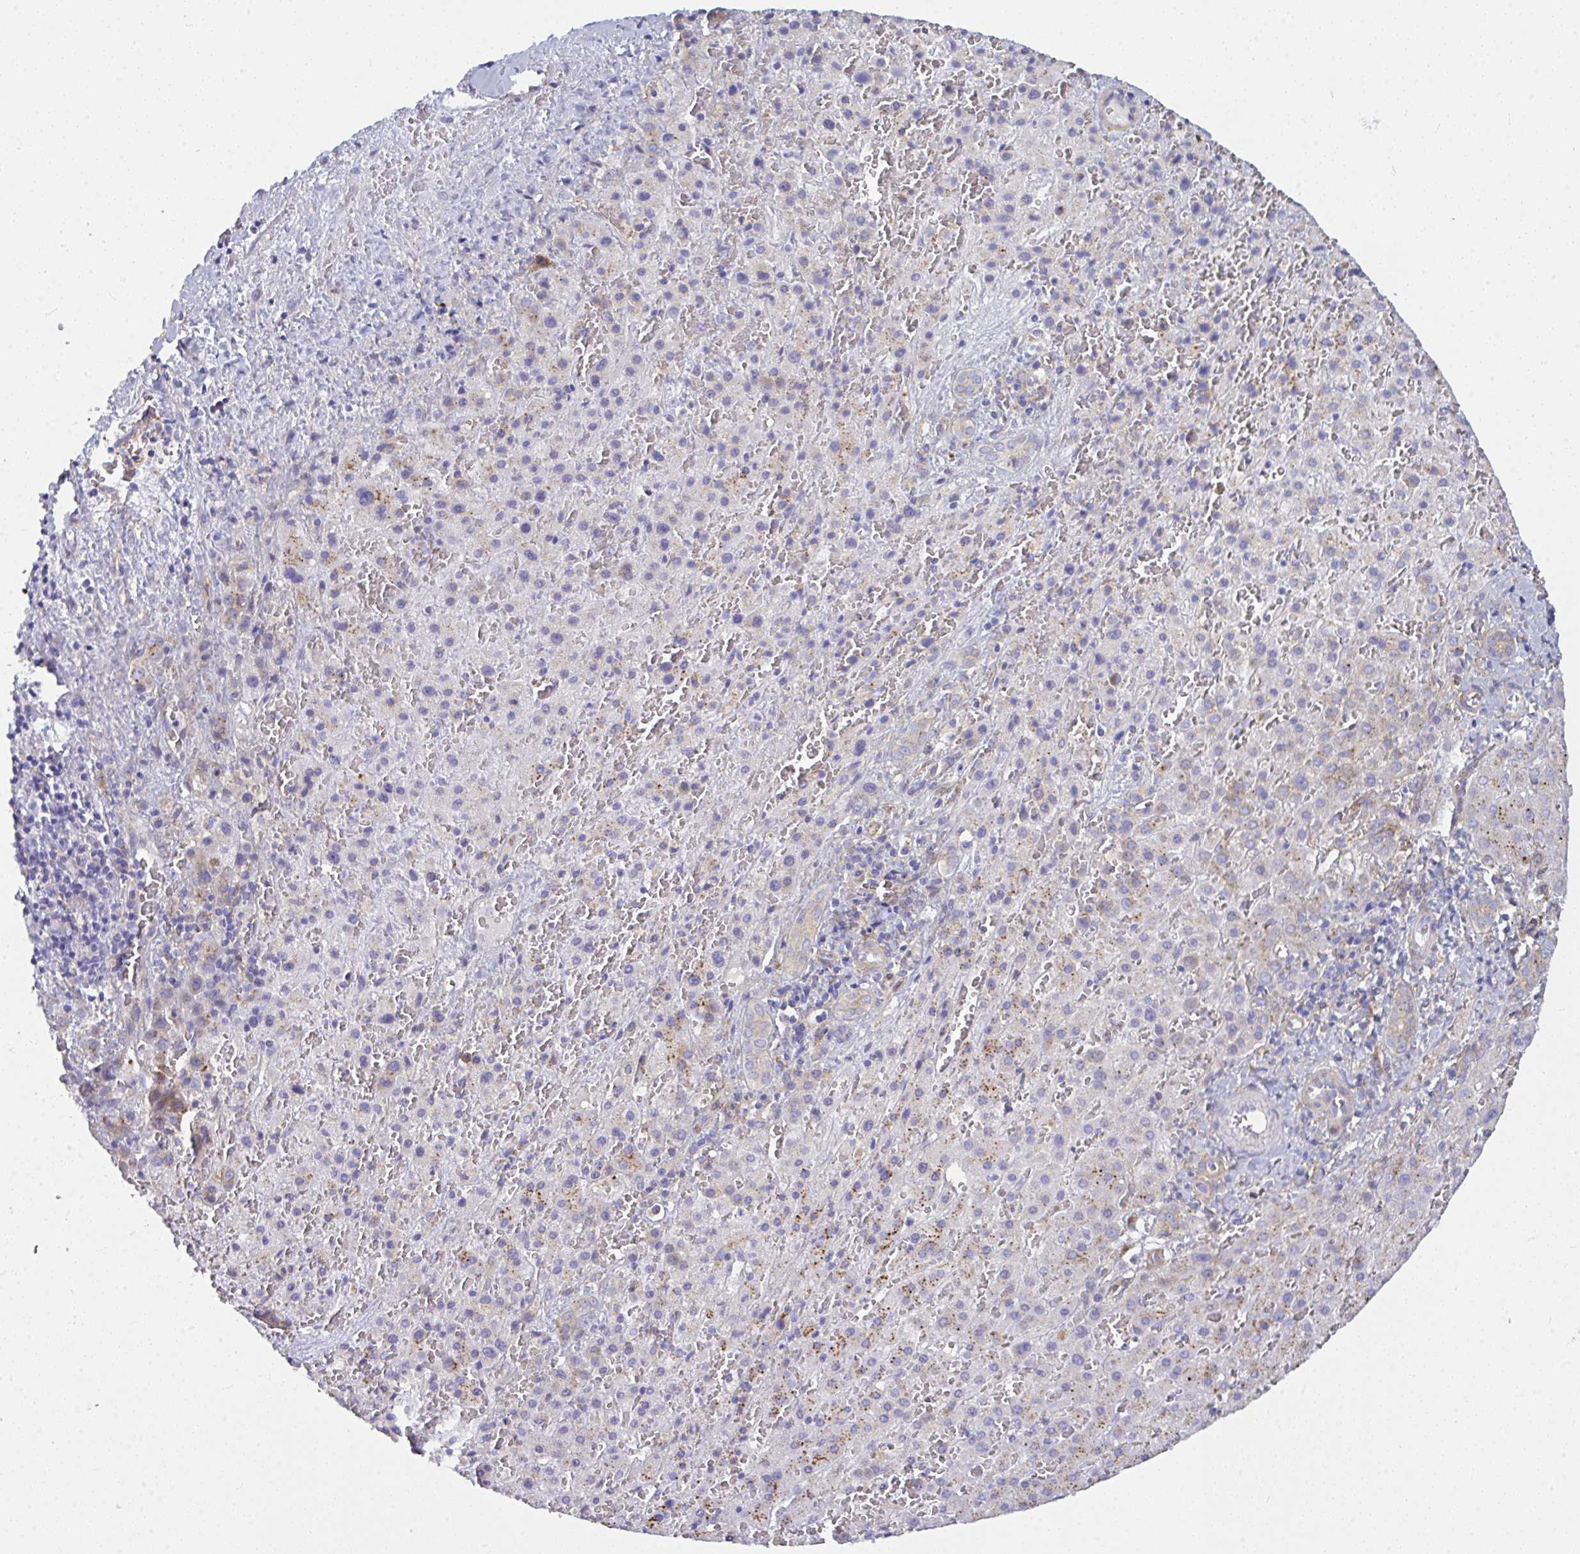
{"staining": {"intensity": "negative", "quantity": "none", "location": "none"}, "tissue": "liver cancer", "cell_type": "Tumor cells", "image_type": "cancer", "snomed": [{"axis": "morphology", "description": "Carcinoma, Hepatocellular, NOS"}, {"axis": "topography", "description": "Liver"}], "caption": "The micrograph exhibits no significant positivity in tumor cells of hepatocellular carcinoma (liver).", "gene": "GAB1", "patient": {"sex": "male", "age": 27}}